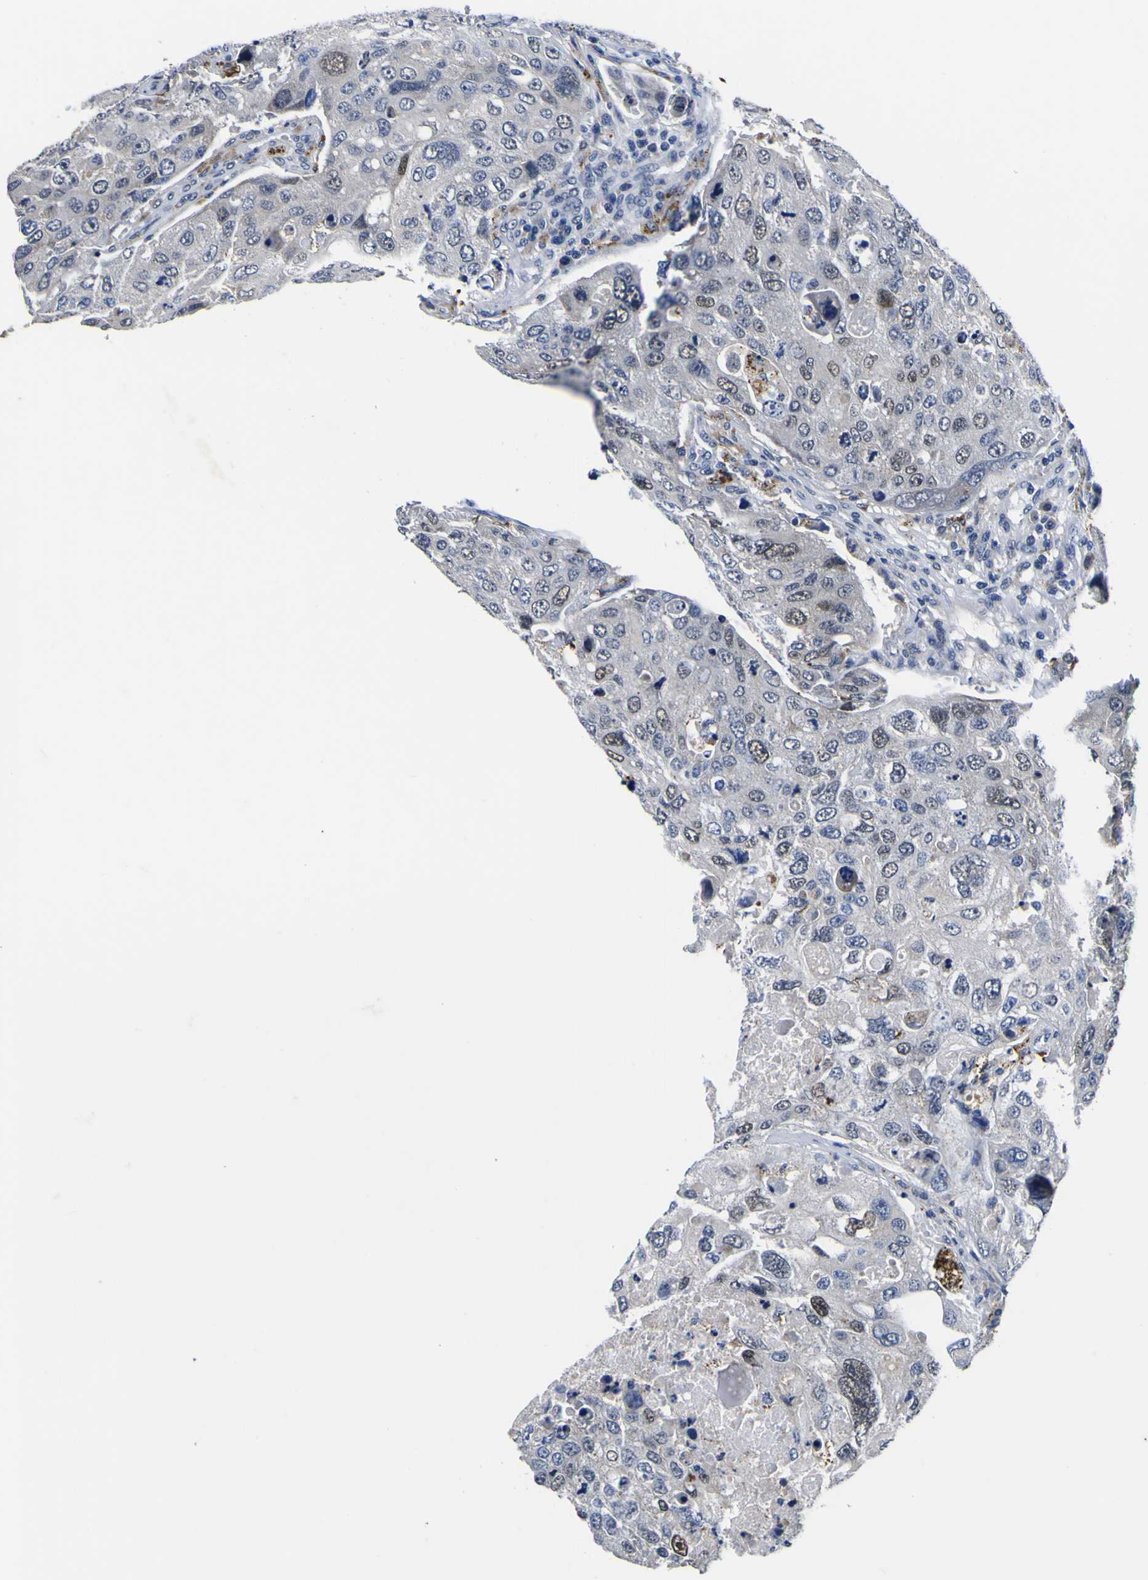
{"staining": {"intensity": "weak", "quantity": "<25%", "location": "nuclear"}, "tissue": "urothelial cancer", "cell_type": "Tumor cells", "image_type": "cancer", "snomed": [{"axis": "morphology", "description": "Urothelial carcinoma, High grade"}, {"axis": "topography", "description": "Lymph node"}, {"axis": "topography", "description": "Urinary bladder"}], "caption": "Protein analysis of urothelial carcinoma (high-grade) displays no significant positivity in tumor cells.", "gene": "IGFLR1", "patient": {"sex": "male", "age": 51}}